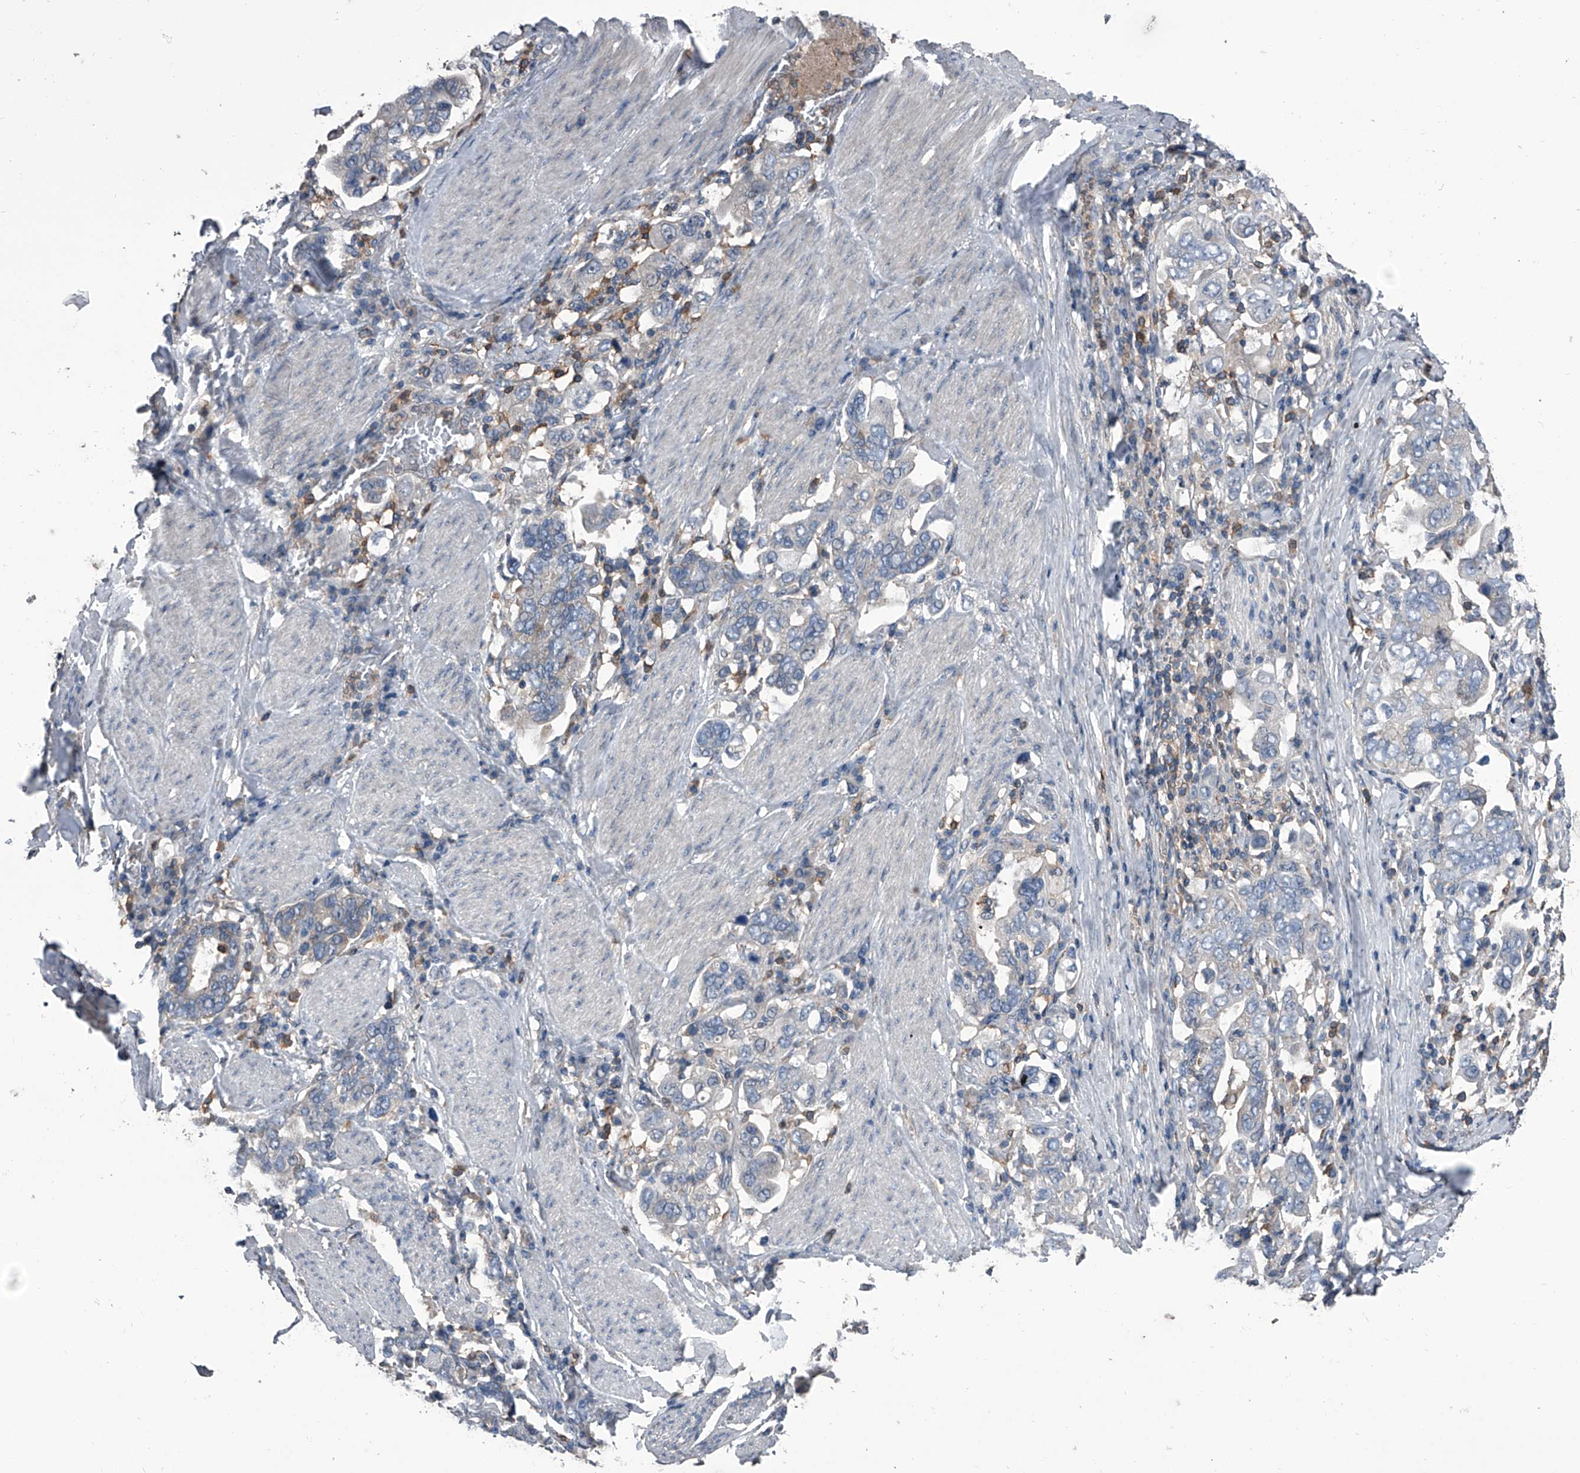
{"staining": {"intensity": "negative", "quantity": "none", "location": "none"}, "tissue": "stomach cancer", "cell_type": "Tumor cells", "image_type": "cancer", "snomed": [{"axis": "morphology", "description": "Adenocarcinoma, NOS"}, {"axis": "topography", "description": "Stomach, upper"}], "caption": "Human stomach cancer stained for a protein using immunohistochemistry (IHC) shows no staining in tumor cells.", "gene": "PIP5K1A", "patient": {"sex": "male", "age": 62}}